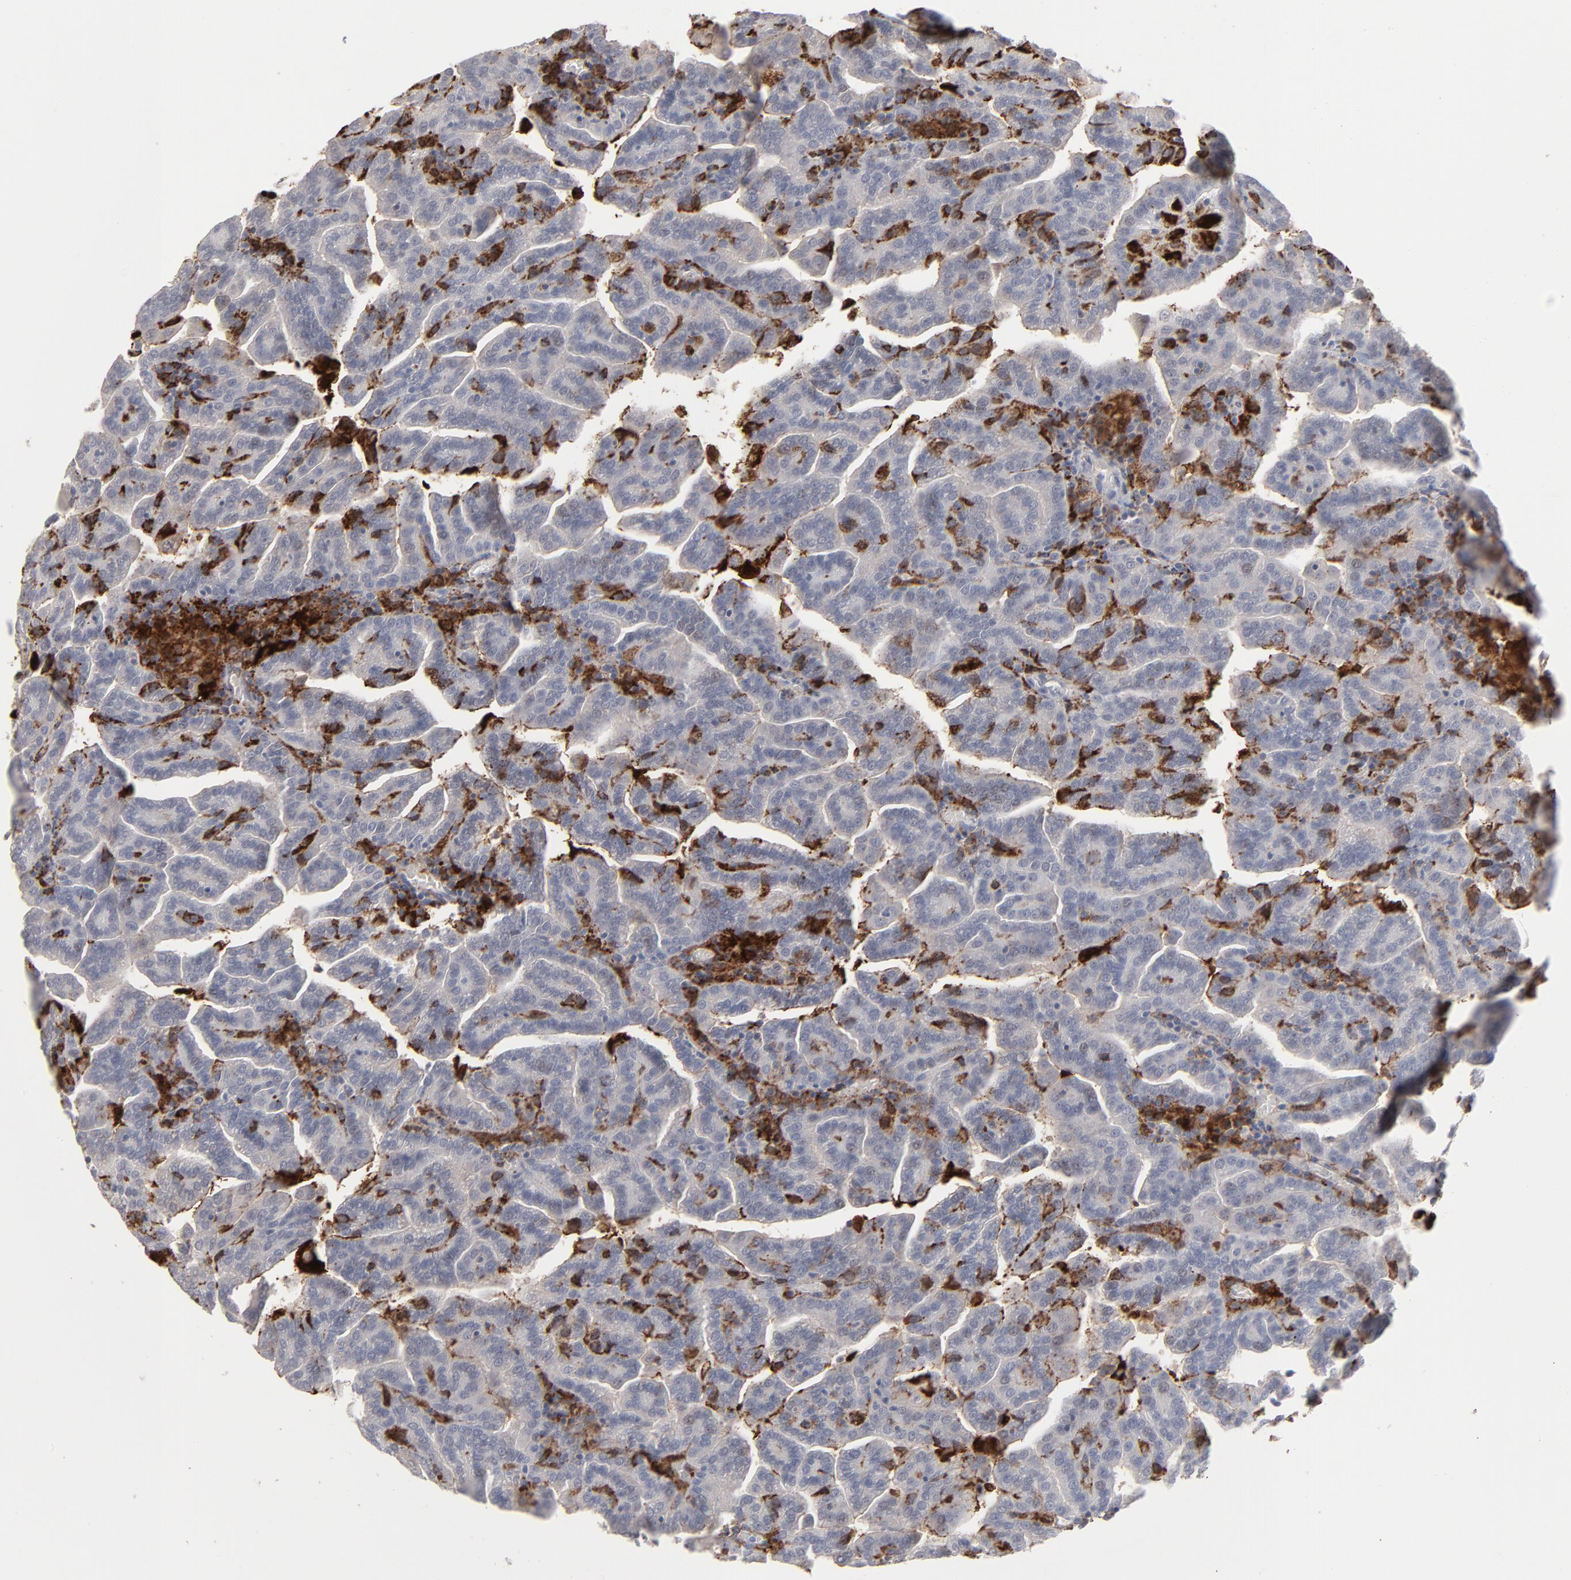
{"staining": {"intensity": "moderate", "quantity": "<25%", "location": "cytoplasmic/membranous"}, "tissue": "renal cancer", "cell_type": "Tumor cells", "image_type": "cancer", "snomed": [{"axis": "morphology", "description": "Adenocarcinoma, NOS"}, {"axis": "topography", "description": "Kidney"}], "caption": "A photomicrograph showing moderate cytoplasmic/membranous positivity in about <25% of tumor cells in renal cancer, as visualized by brown immunohistochemical staining.", "gene": "ANXA5", "patient": {"sex": "male", "age": 61}}